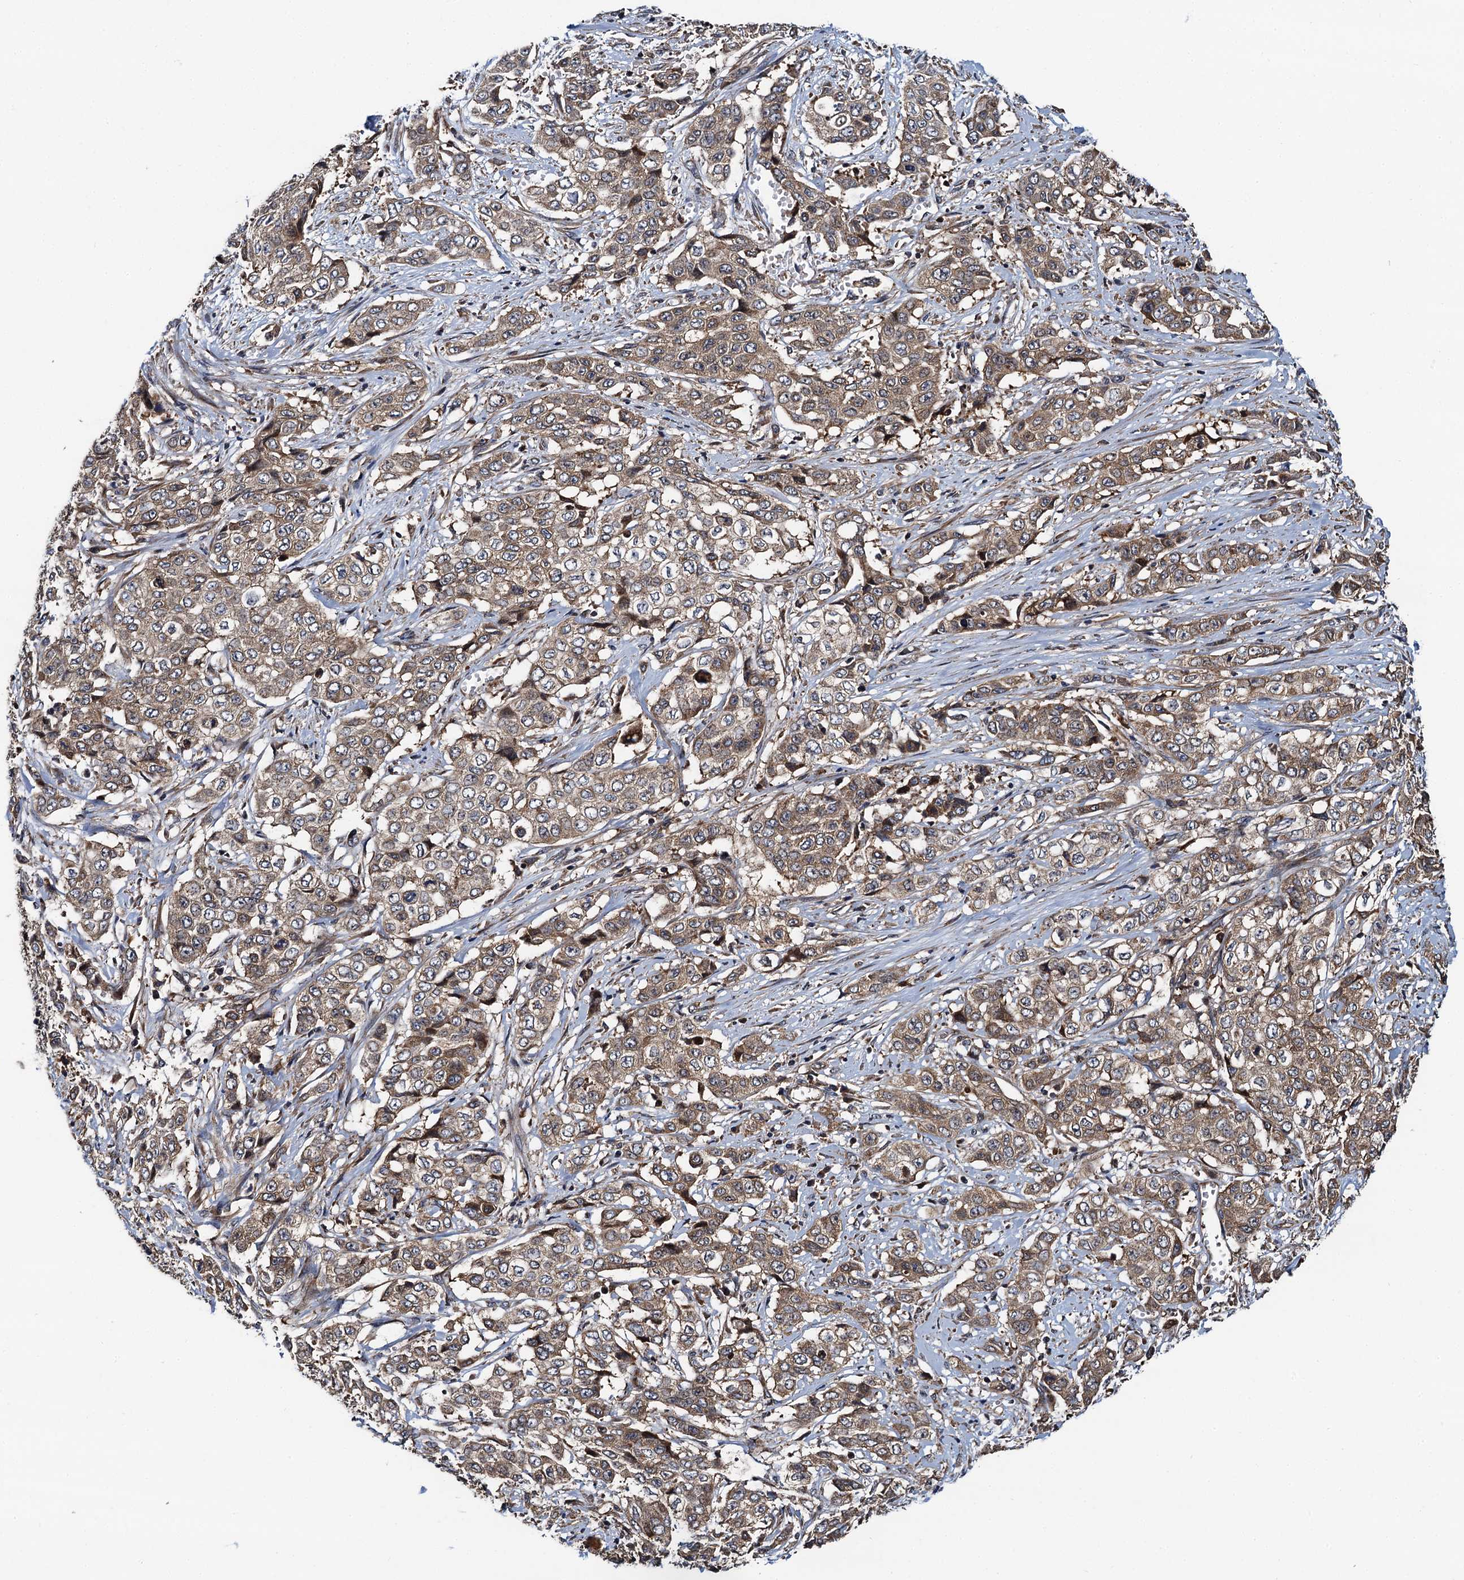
{"staining": {"intensity": "moderate", "quantity": ">75%", "location": "cytoplasmic/membranous"}, "tissue": "stomach cancer", "cell_type": "Tumor cells", "image_type": "cancer", "snomed": [{"axis": "morphology", "description": "Adenocarcinoma, NOS"}, {"axis": "topography", "description": "Stomach, upper"}], "caption": "Adenocarcinoma (stomach) stained for a protein (brown) demonstrates moderate cytoplasmic/membranous positive staining in approximately >75% of tumor cells.", "gene": "NEK1", "patient": {"sex": "male", "age": 62}}